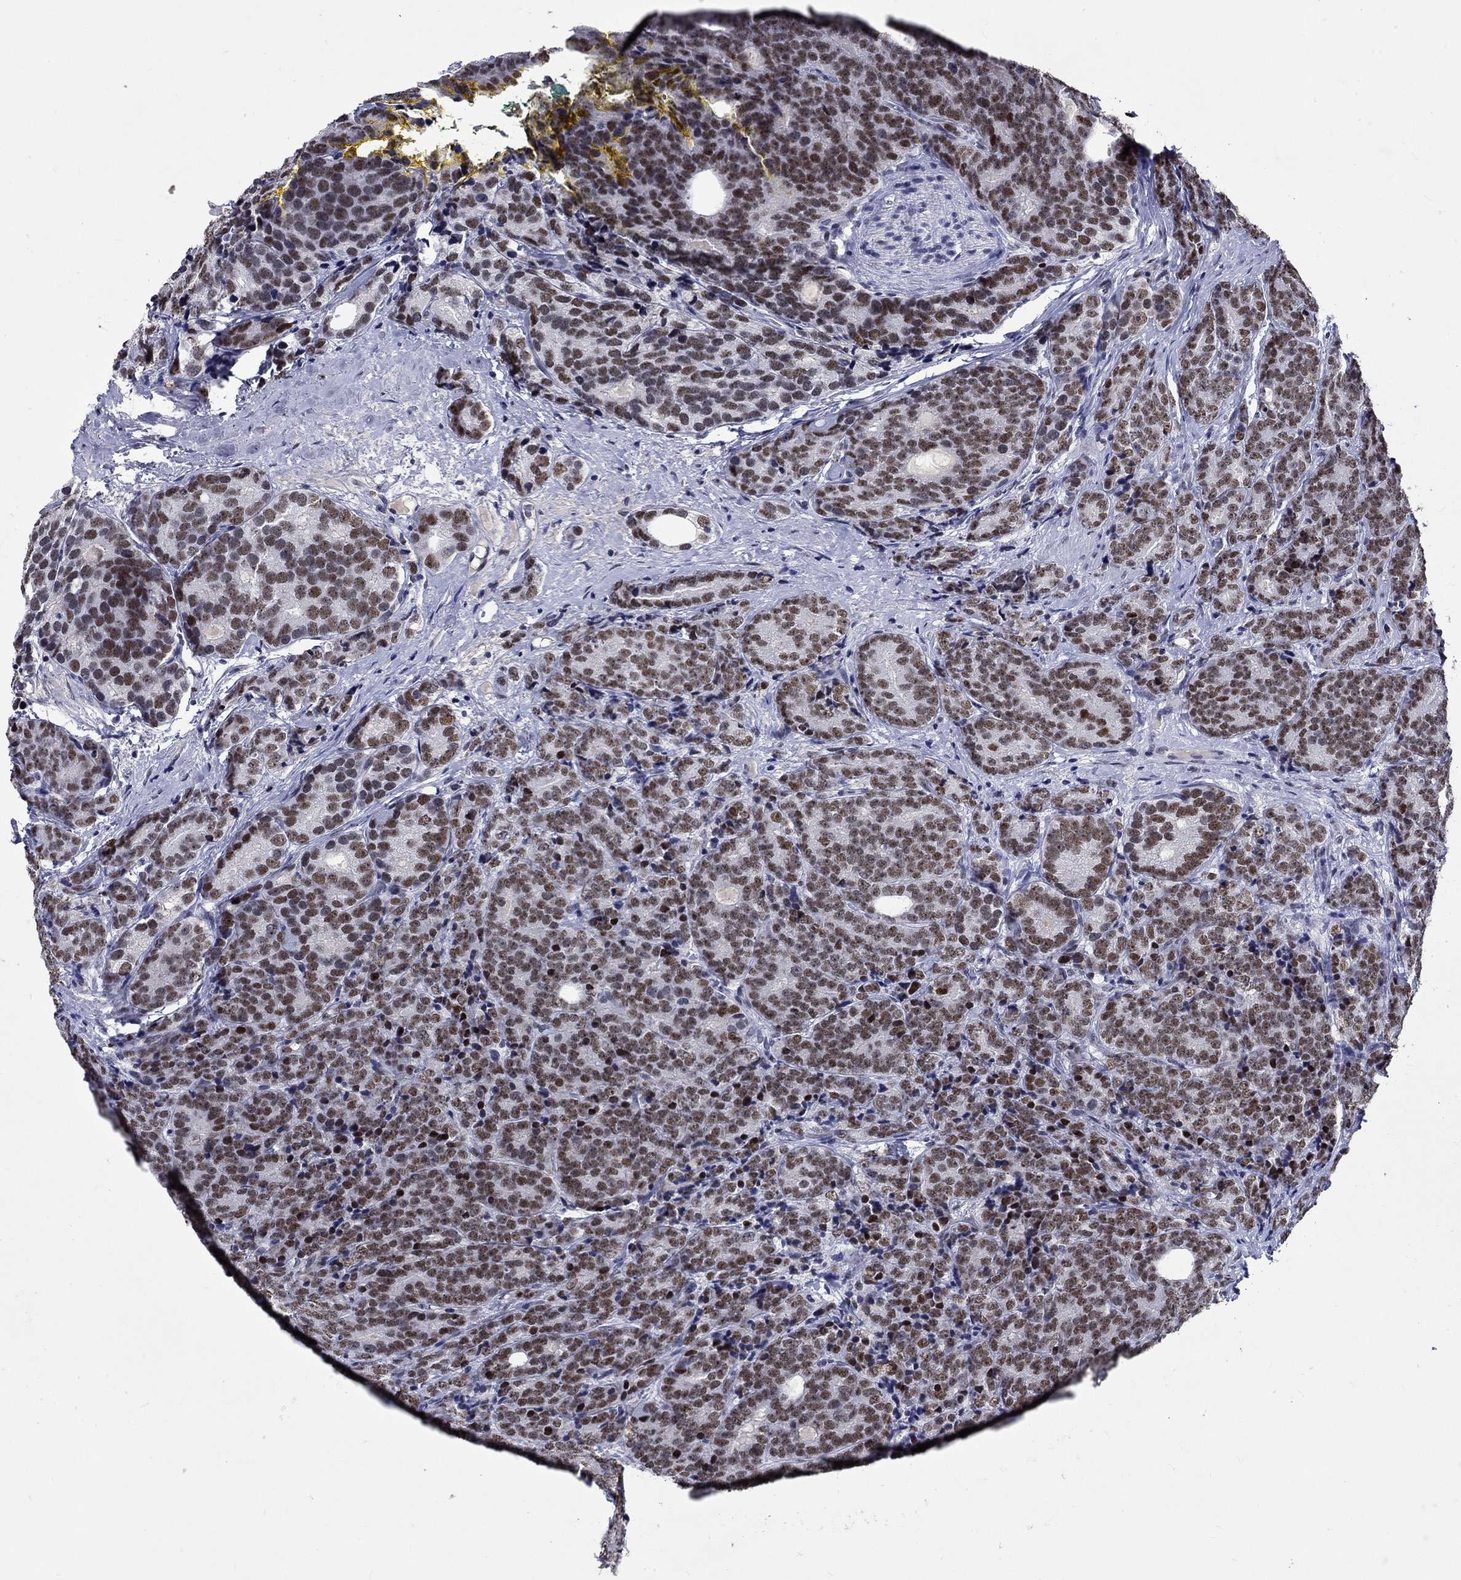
{"staining": {"intensity": "moderate", "quantity": ">75%", "location": "nuclear"}, "tissue": "prostate cancer", "cell_type": "Tumor cells", "image_type": "cancer", "snomed": [{"axis": "morphology", "description": "Adenocarcinoma, NOS"}, {"axis": "topography", "description": "Prostate"}], "caption": "Immunohistochemistry (IHC) of human prostate cancer exhibits medium levels of moderate nuclear positivity in about >75% of tumor cells.", "gene": "GATA2", "patient": {"sex": "male", "age": 71}}